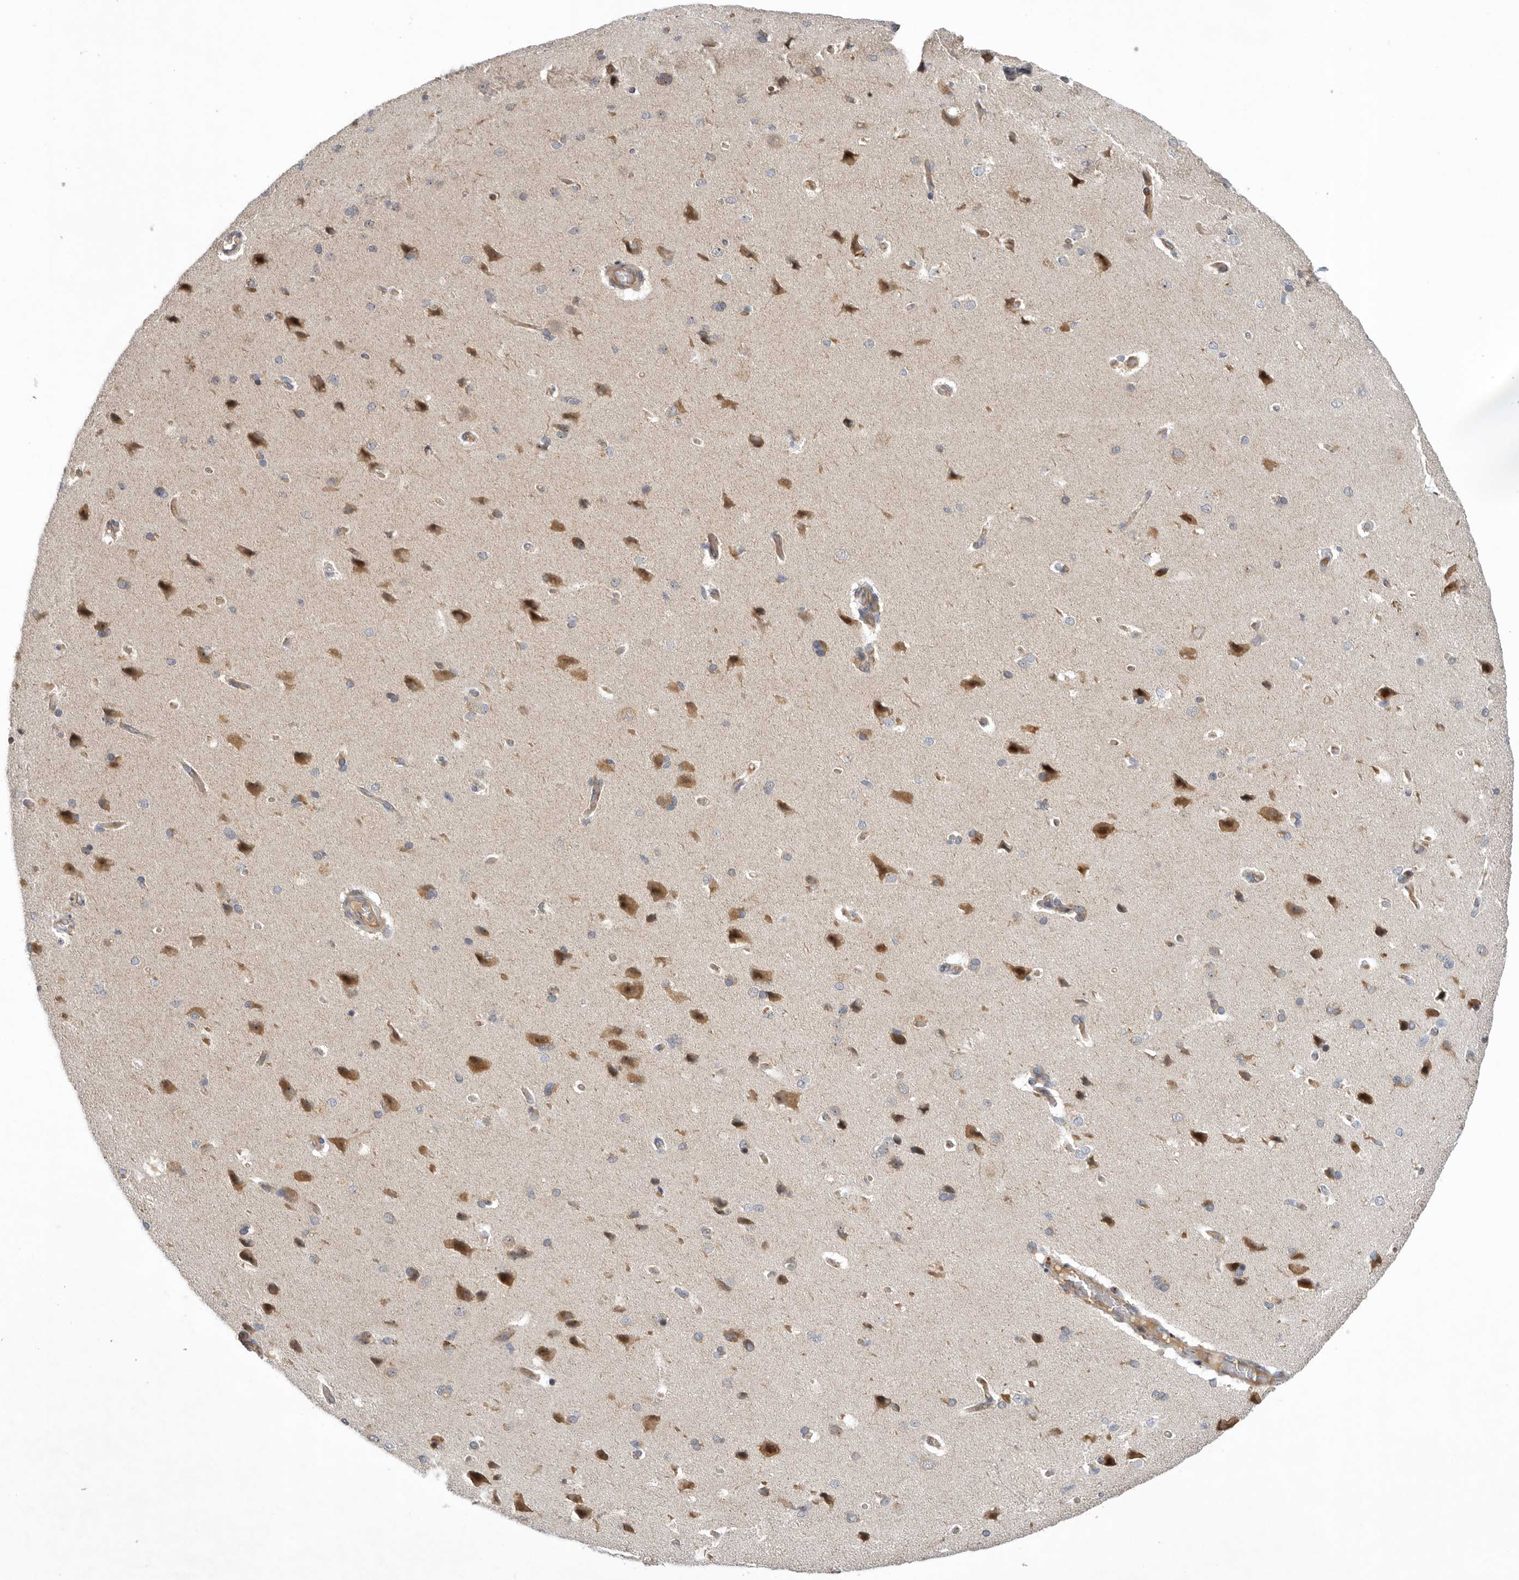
{"staining": {"intensity": "weak", "quantity": ">75%", "location": "cytoplasmic/membranous"}, "tissue": "cerebral cortex", "cell_type": "Endothelial cells", "image_type": "normal", "snomed": [{"axis": "morphology", "description": "Normal tissue, NOS"}, {"axis": "topography", "description": "Cerebral cortex"}], "caption": "Protein expression analysis of benign human cerebral cortex reveals weak cytoplasmic/membranous staining in approximately >75% of endothelial cells. Using DAB (brown) and hematoxylin (blue) stains, captured at high magnification using brightfield microscopy.", "gene": "KIF2B", "patient": {"sex": "male", "age": 62}}